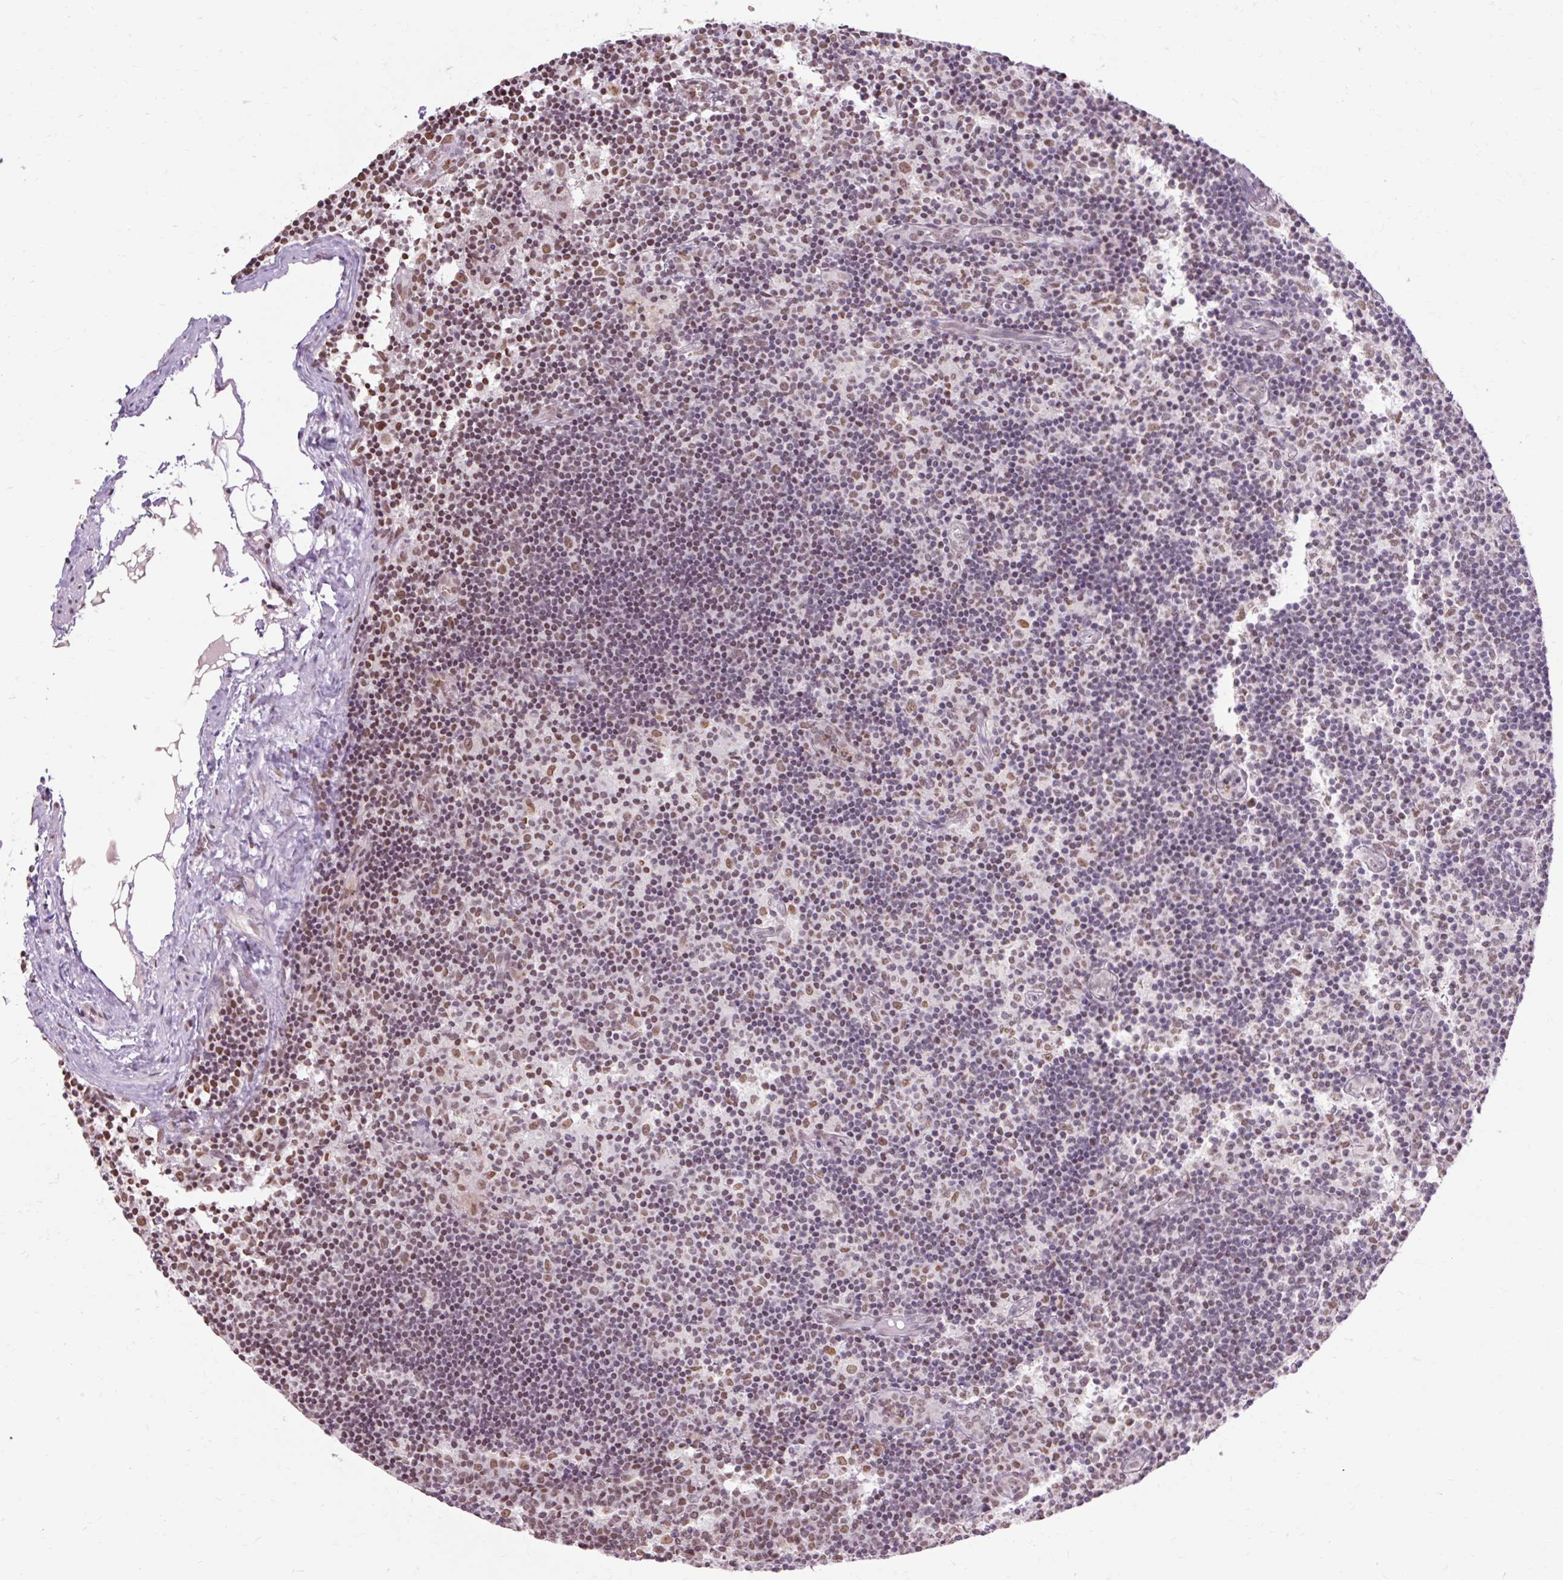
{"staining": {"intensity": "moderate", "quantity": "<25%", "location": "nuclear"}, "tissue": "lymph node", "cell_type": "Non-germinal center cells", "image_type": "normal", "snomed": [{"axis": "morphology", "description": "Normal tissue, NOS"}, {"axis": "topography", "description": "Lymph node"}], "caption": "Non-germinal center cells demonstrate low levels of moderate nuclear positivity in about <25% of cells in unremarkable human lymph node.", "gene": "ENSG00000261832", "patient": {"sex": "female", "age": 45}}